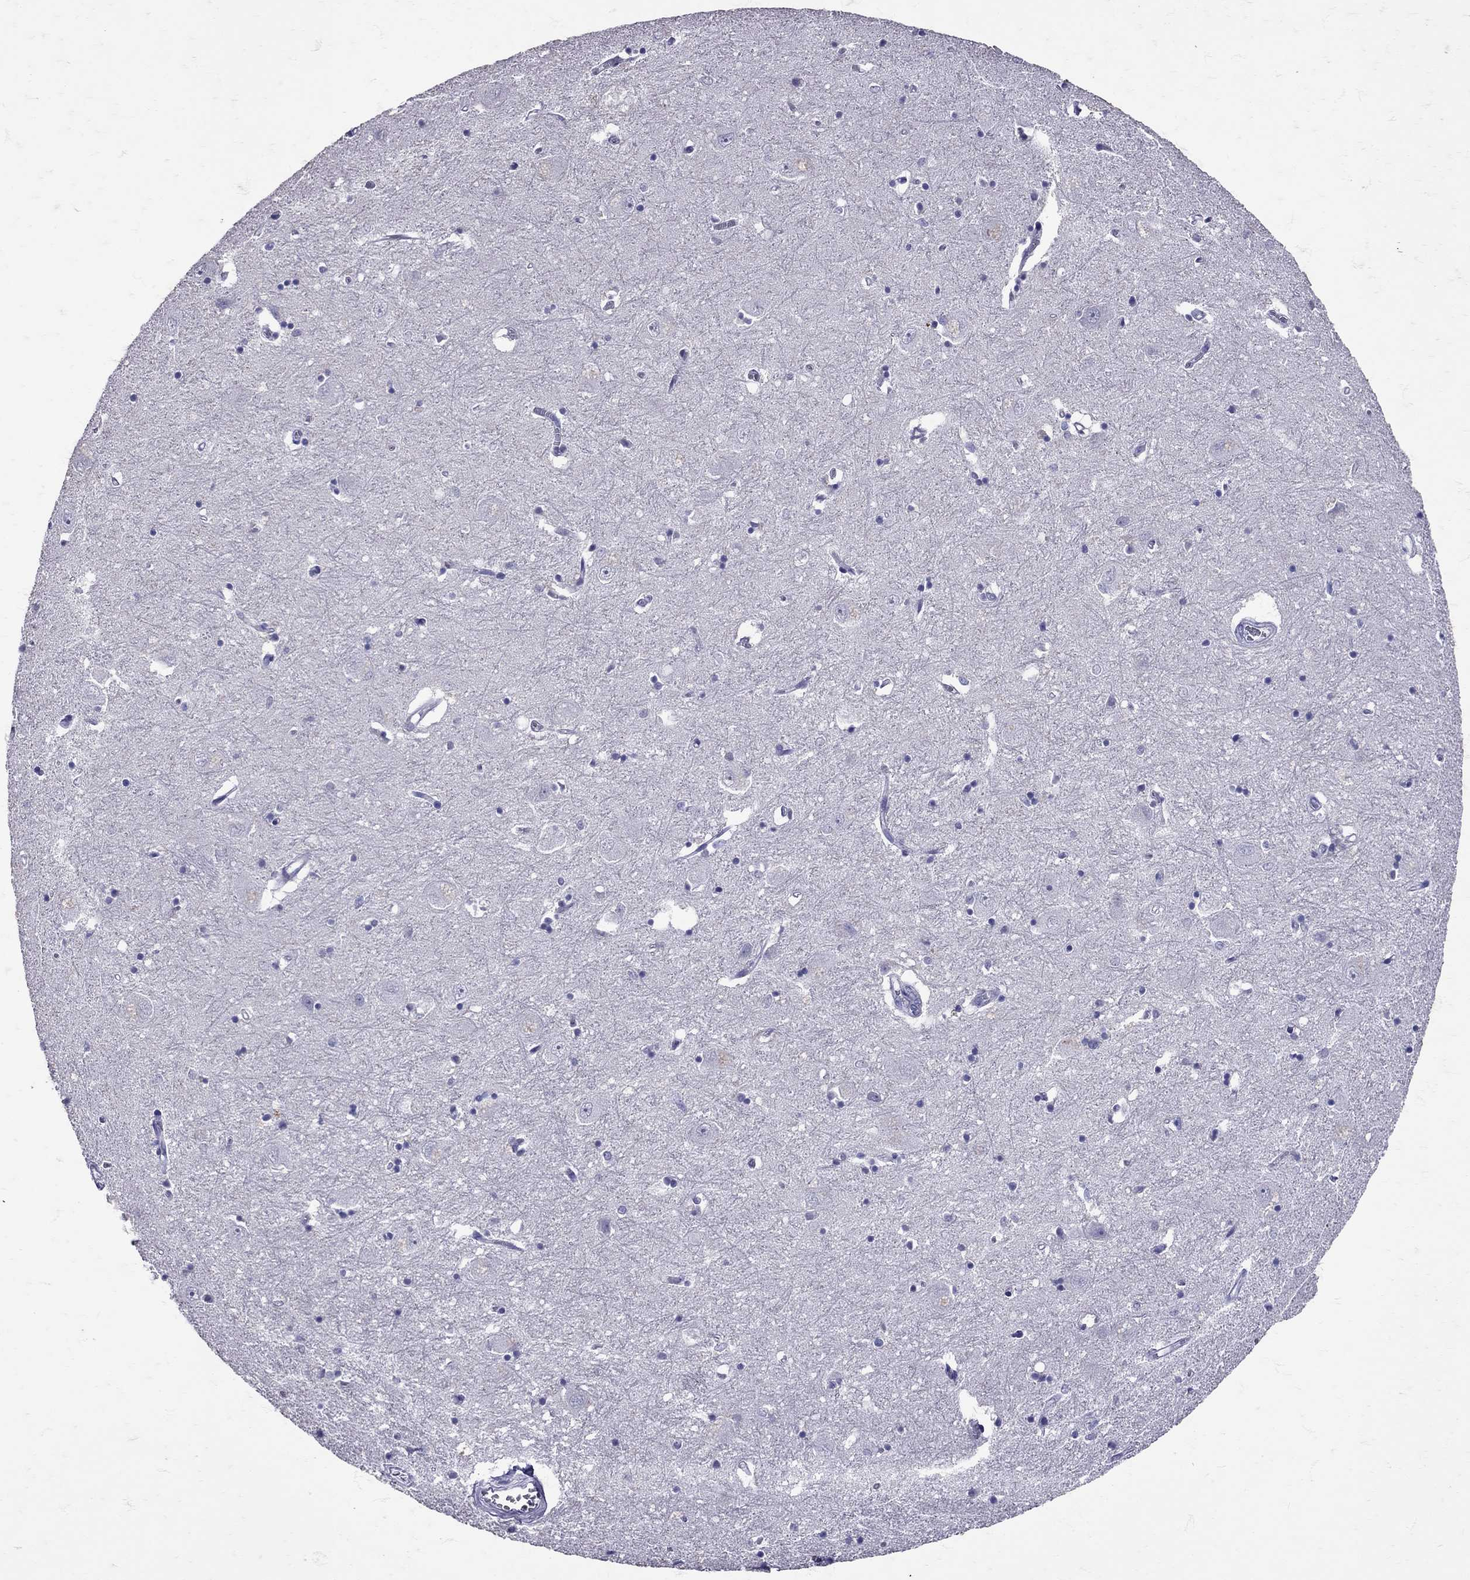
{"staining": {"intensity": "negative", "quantity": "none", "location": "none"}, "tissue": "caudate", "cell_type": "Glial cells", "image_type": "normal", "snomed": [{"axis": "morphology", "description": "Normal tissue, NOS"}, {"axis": "topography", "description": "Lateral ventricle wall"}], "caption": "A photomicrograph of caudate stained for a protein shows no brown staining in glial cells.", "gene": "SST", "patient": {"sex": "male", "age": 54}}